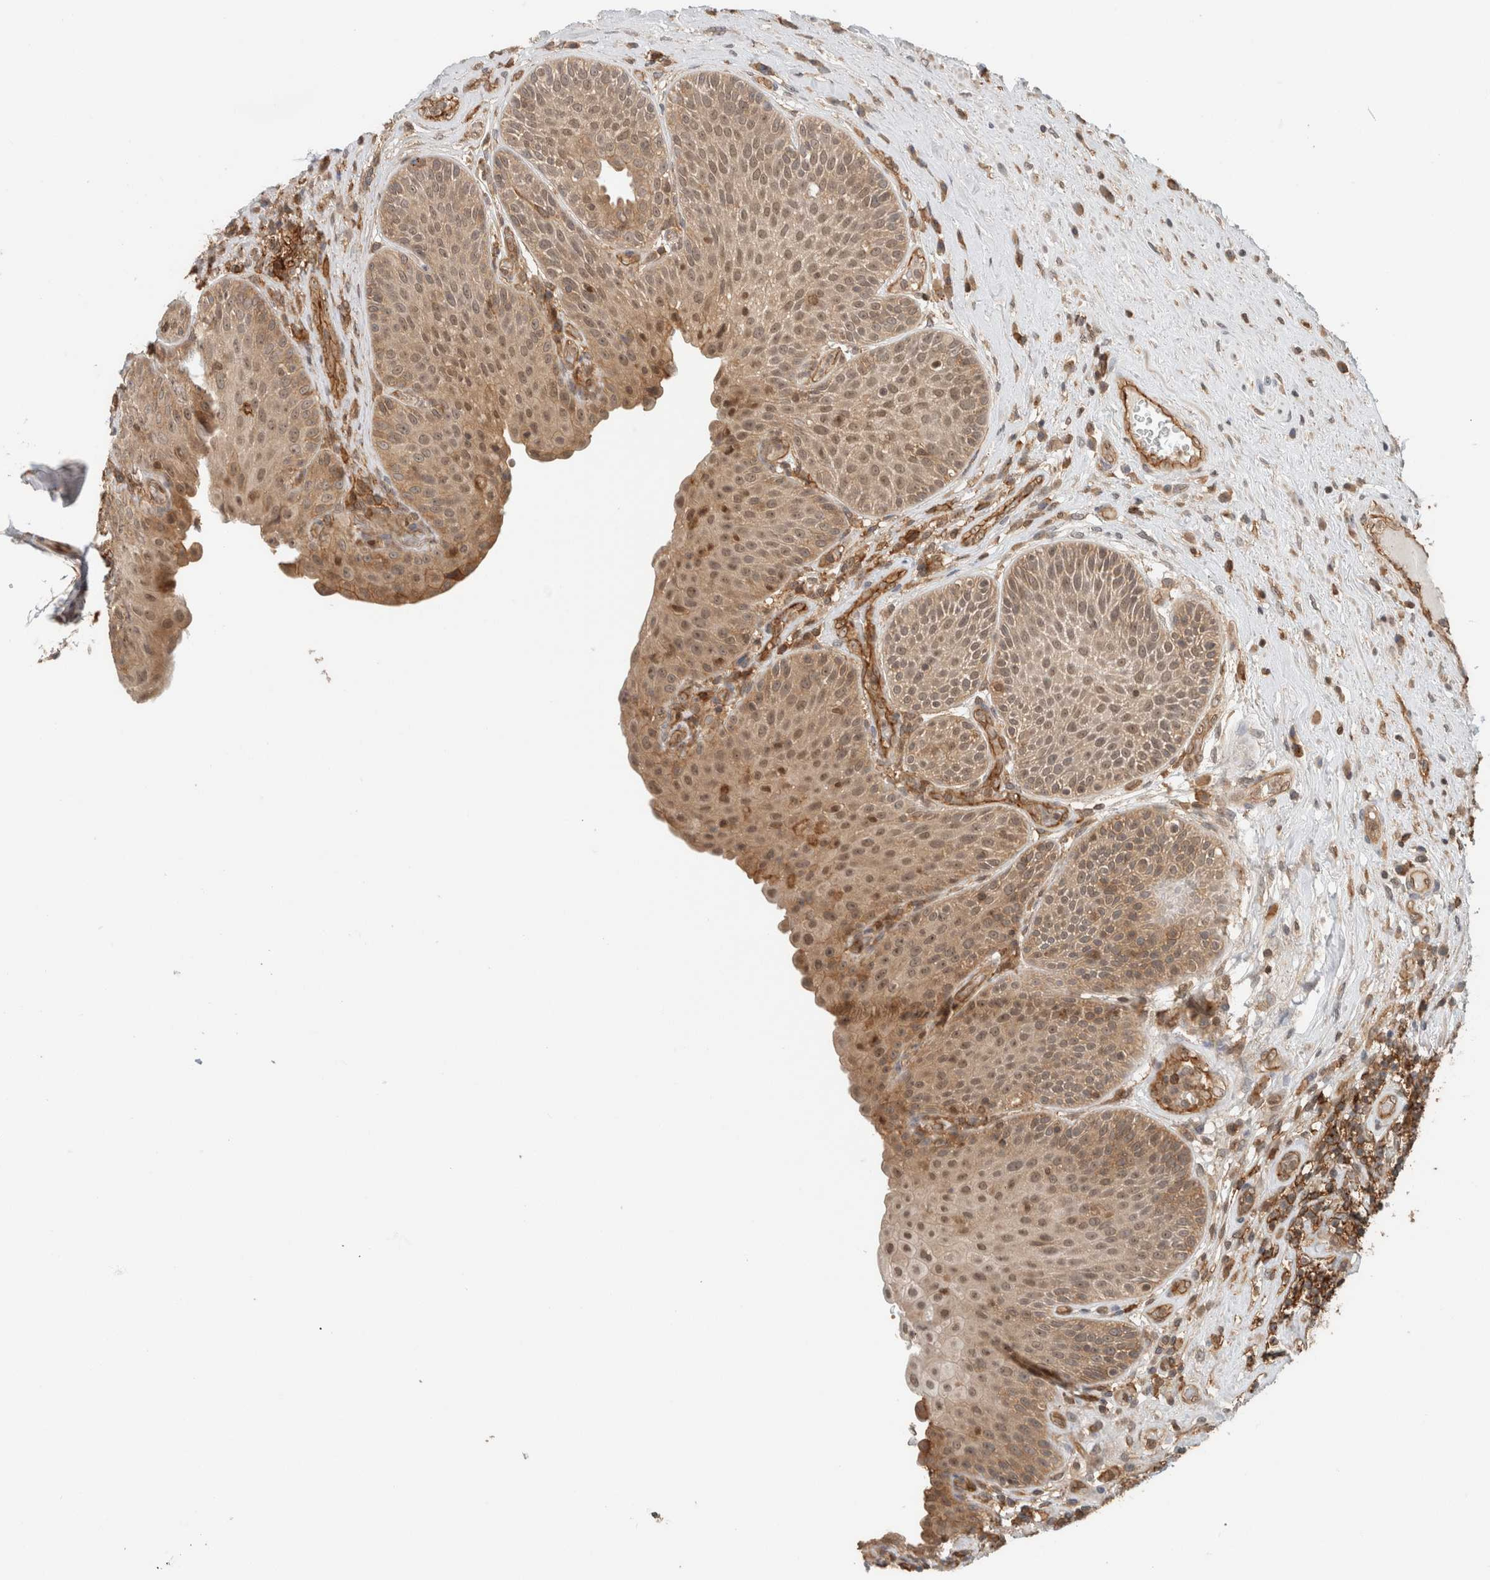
{"staining": {"intensity": "moderate", "quantity": ">75%", "location": "cytoplasmic/membranous,nuclear"}, "tissue": "urinary bladder", "cell_type": "Urothelial cells", "image_type": "normal", "snomed": [{"axis": "morphology", "description": "Normal tissue, NOS"}, {"axis": "topography", "description": "Urinary bladder"}], "caption": "Immunohistochemistry (IHC) (DAB) staining of benign human urinary bladder exhibits moderate cytoplasmic/membranous,nuclear protein staining in about >75% of urothelial cells.", "gene": "PFDN4", "patient": {"sex": "female", "age": 62}}